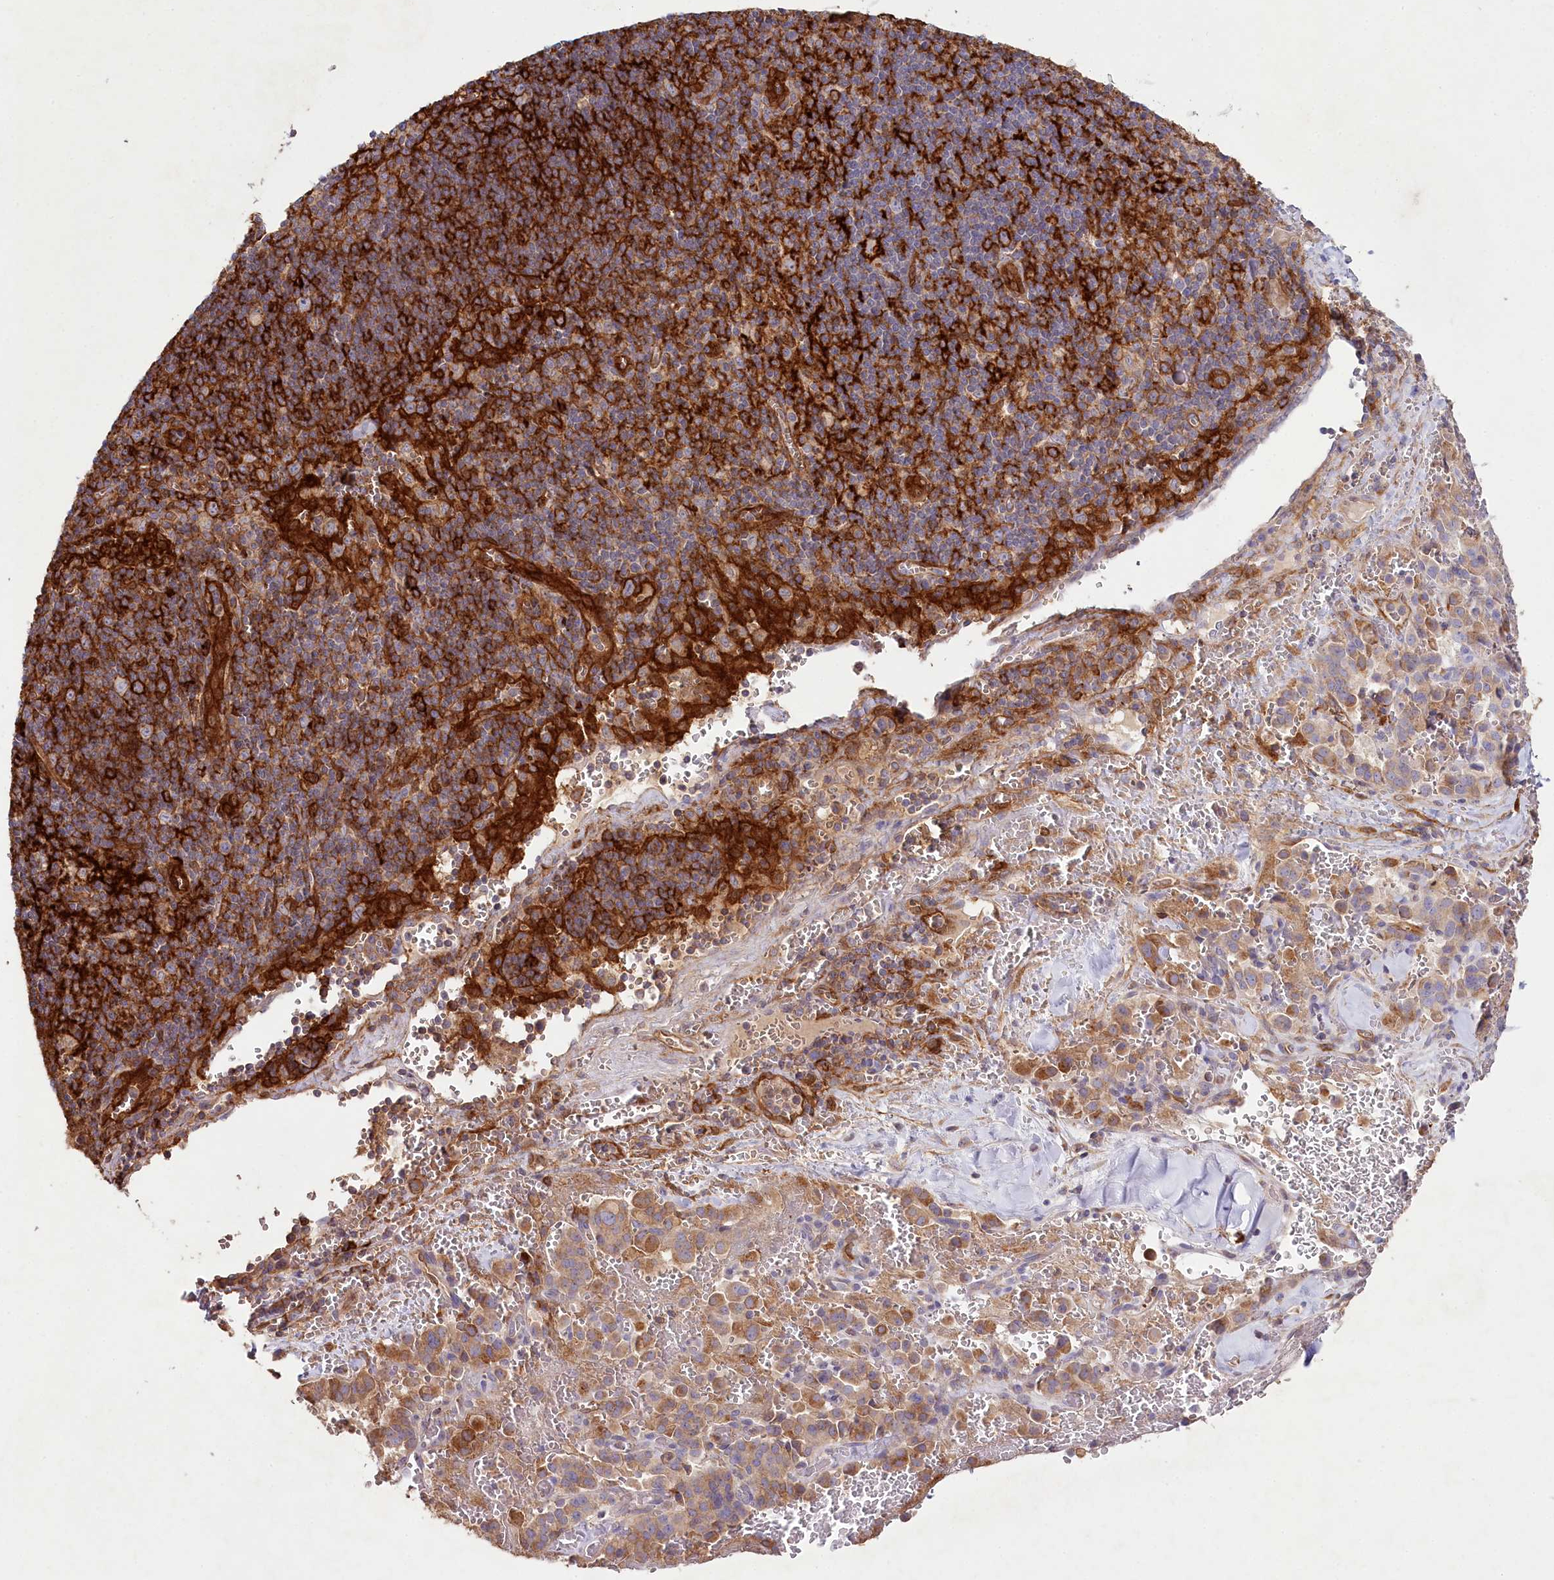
{"staining": {"intensity": "moderate", "quantity": ">75%", "location": "cytoplasmic/membranous"}, "tissue": "pancreatic cancer", "cell_type": "Tumor cells", "image_type": "cancer", "snomed": [{"axis": "morphology", "description": "Adenocarcinoma, NOS"}, {"axis": "topography", "description": "Pancreas"}], "caption": "Moderate cytoplasmic/membranous protein expression is identified in approximately >75% of tumor cells in pancreatic adenocarcinoma.", "gene": "RBP5", "patient": {"sex": "male", "age": 65}}